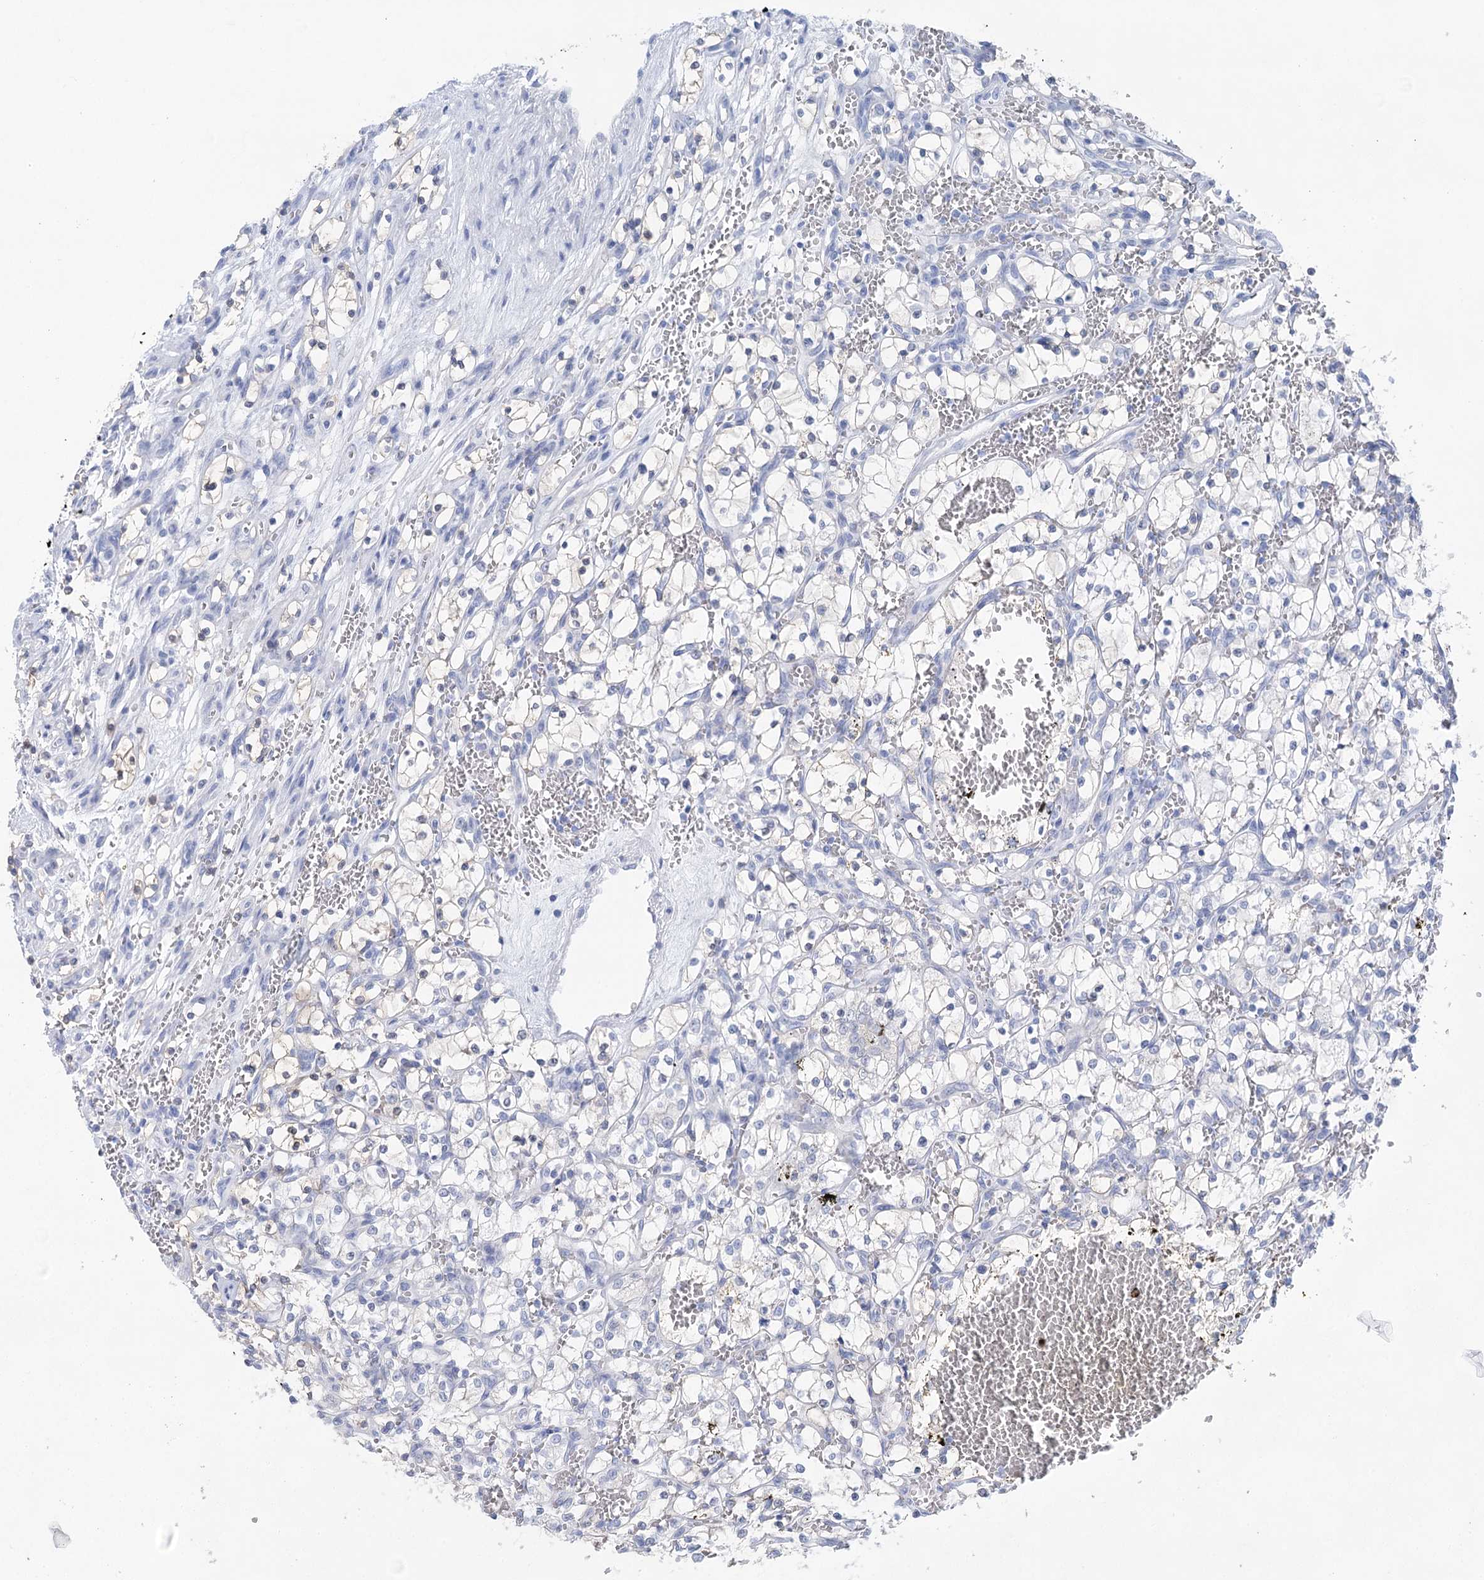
{"staining": {"intensity": "negative", "quantity": "none", "location": "none"}, "tissue": "renal cancer", "cell_type": "Tumor cells", "image_type": "cancer", "snomed": [{"axis": "morphology", "description": "Adenocarcinoma, NOS"}, {"axis": "topography", "description": "Kidney"}], "caption": "IHC of adenocarcinoma (renal) exhibits no staining in tumor cells.", "gene": "LALBA", "patient": {"sex": "female", "age": 69}}